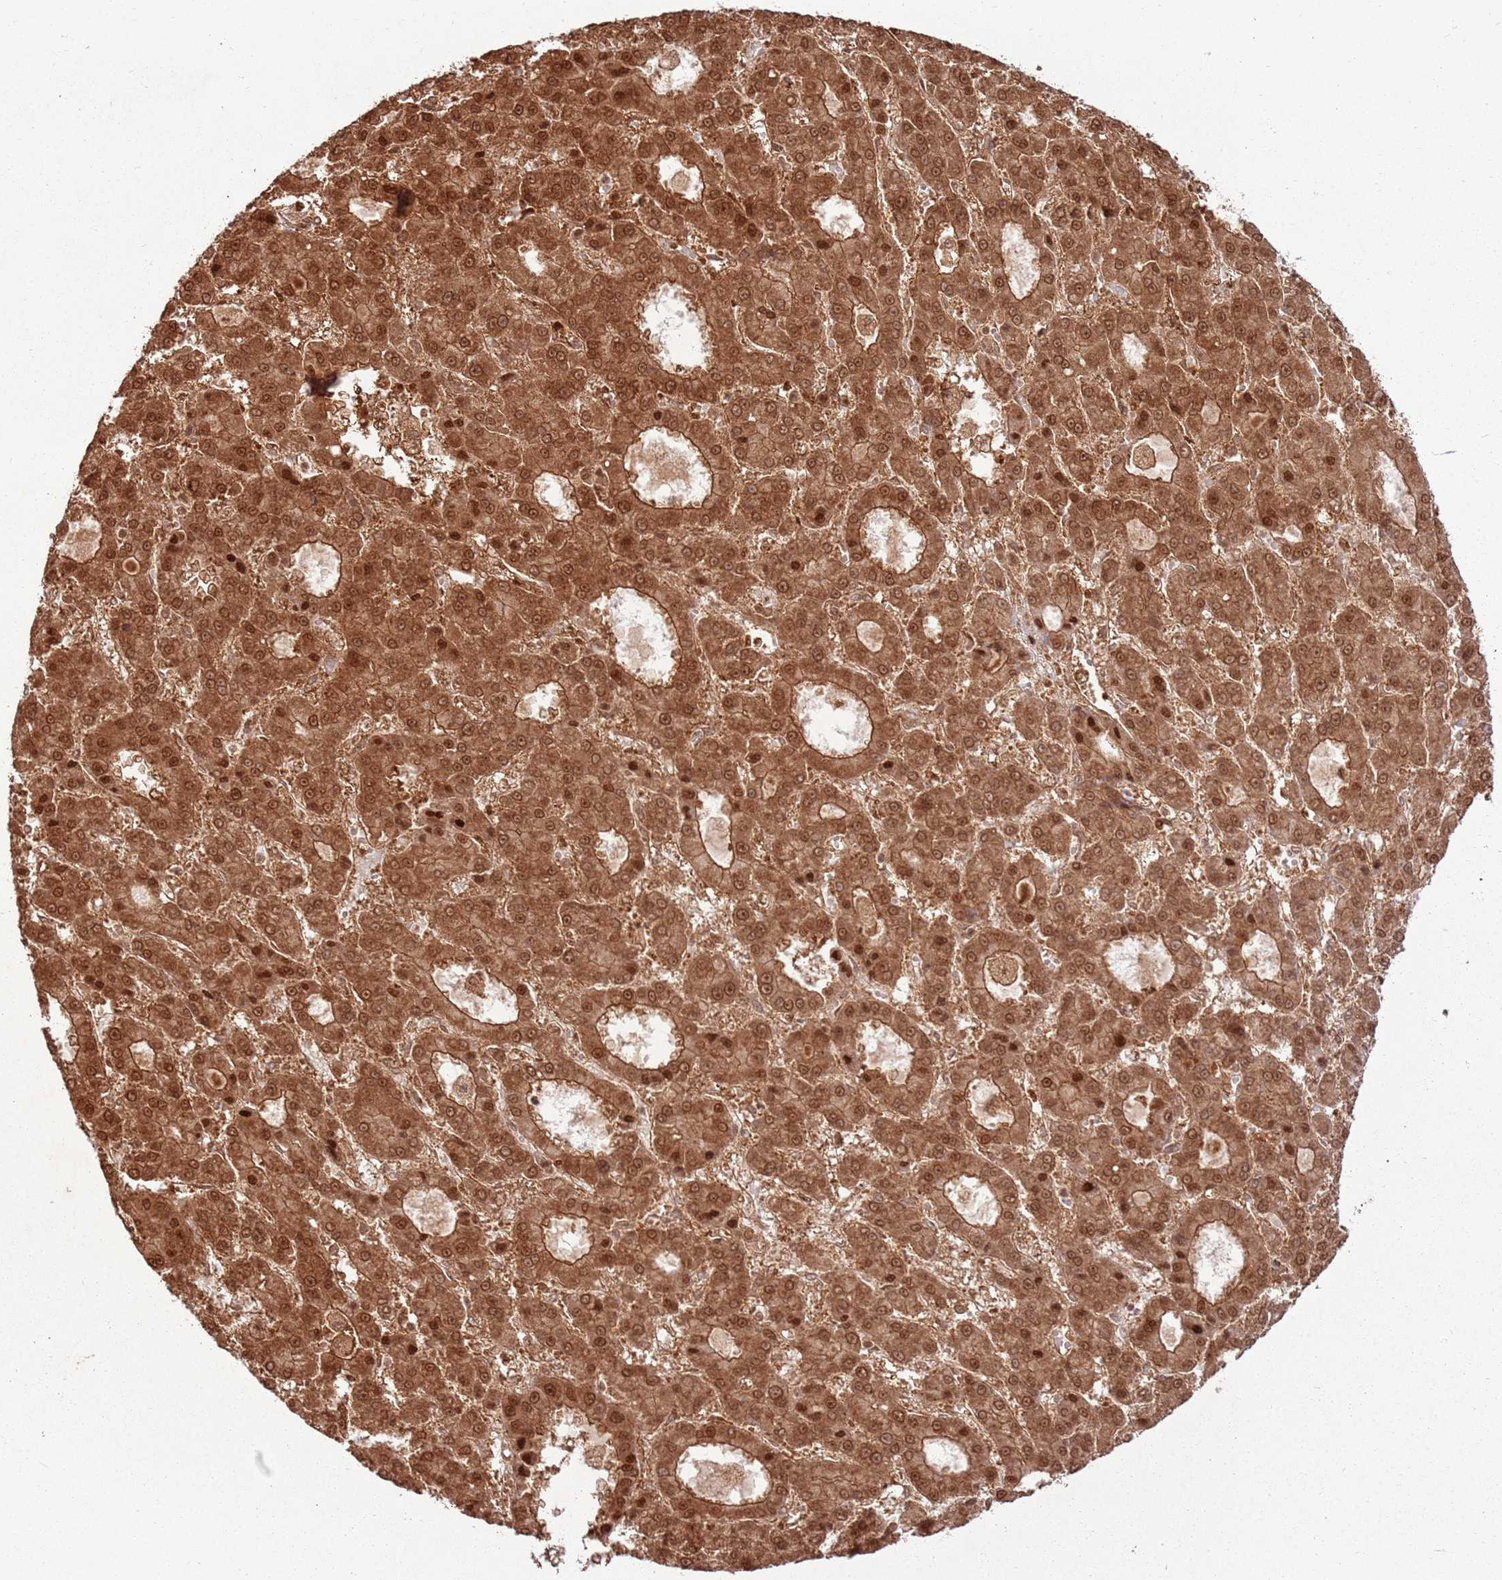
{"staining": {"intensity": "strong", "quantity": ">75%", "location": "cytoplasmic/membranous,nuclear"}, "tissue": "liver cancer", "cell_type": "Tumor cells", "image_type": "cancer", "snomed": [{"axis": "morphology", "description": "Carcinoma, Hepatocellular, NOS"}, {"axis": "topography", "description": "Liver"}], "caption": "The micrograph shows staining of hepatocellular carcinoma (liver), revealing strong cytoplasmic/membranous and nuclear protein expression (brown color) within tumor cells.", "gene": "TBC1D13", "patient": {"sex": "male", "age": 70}}